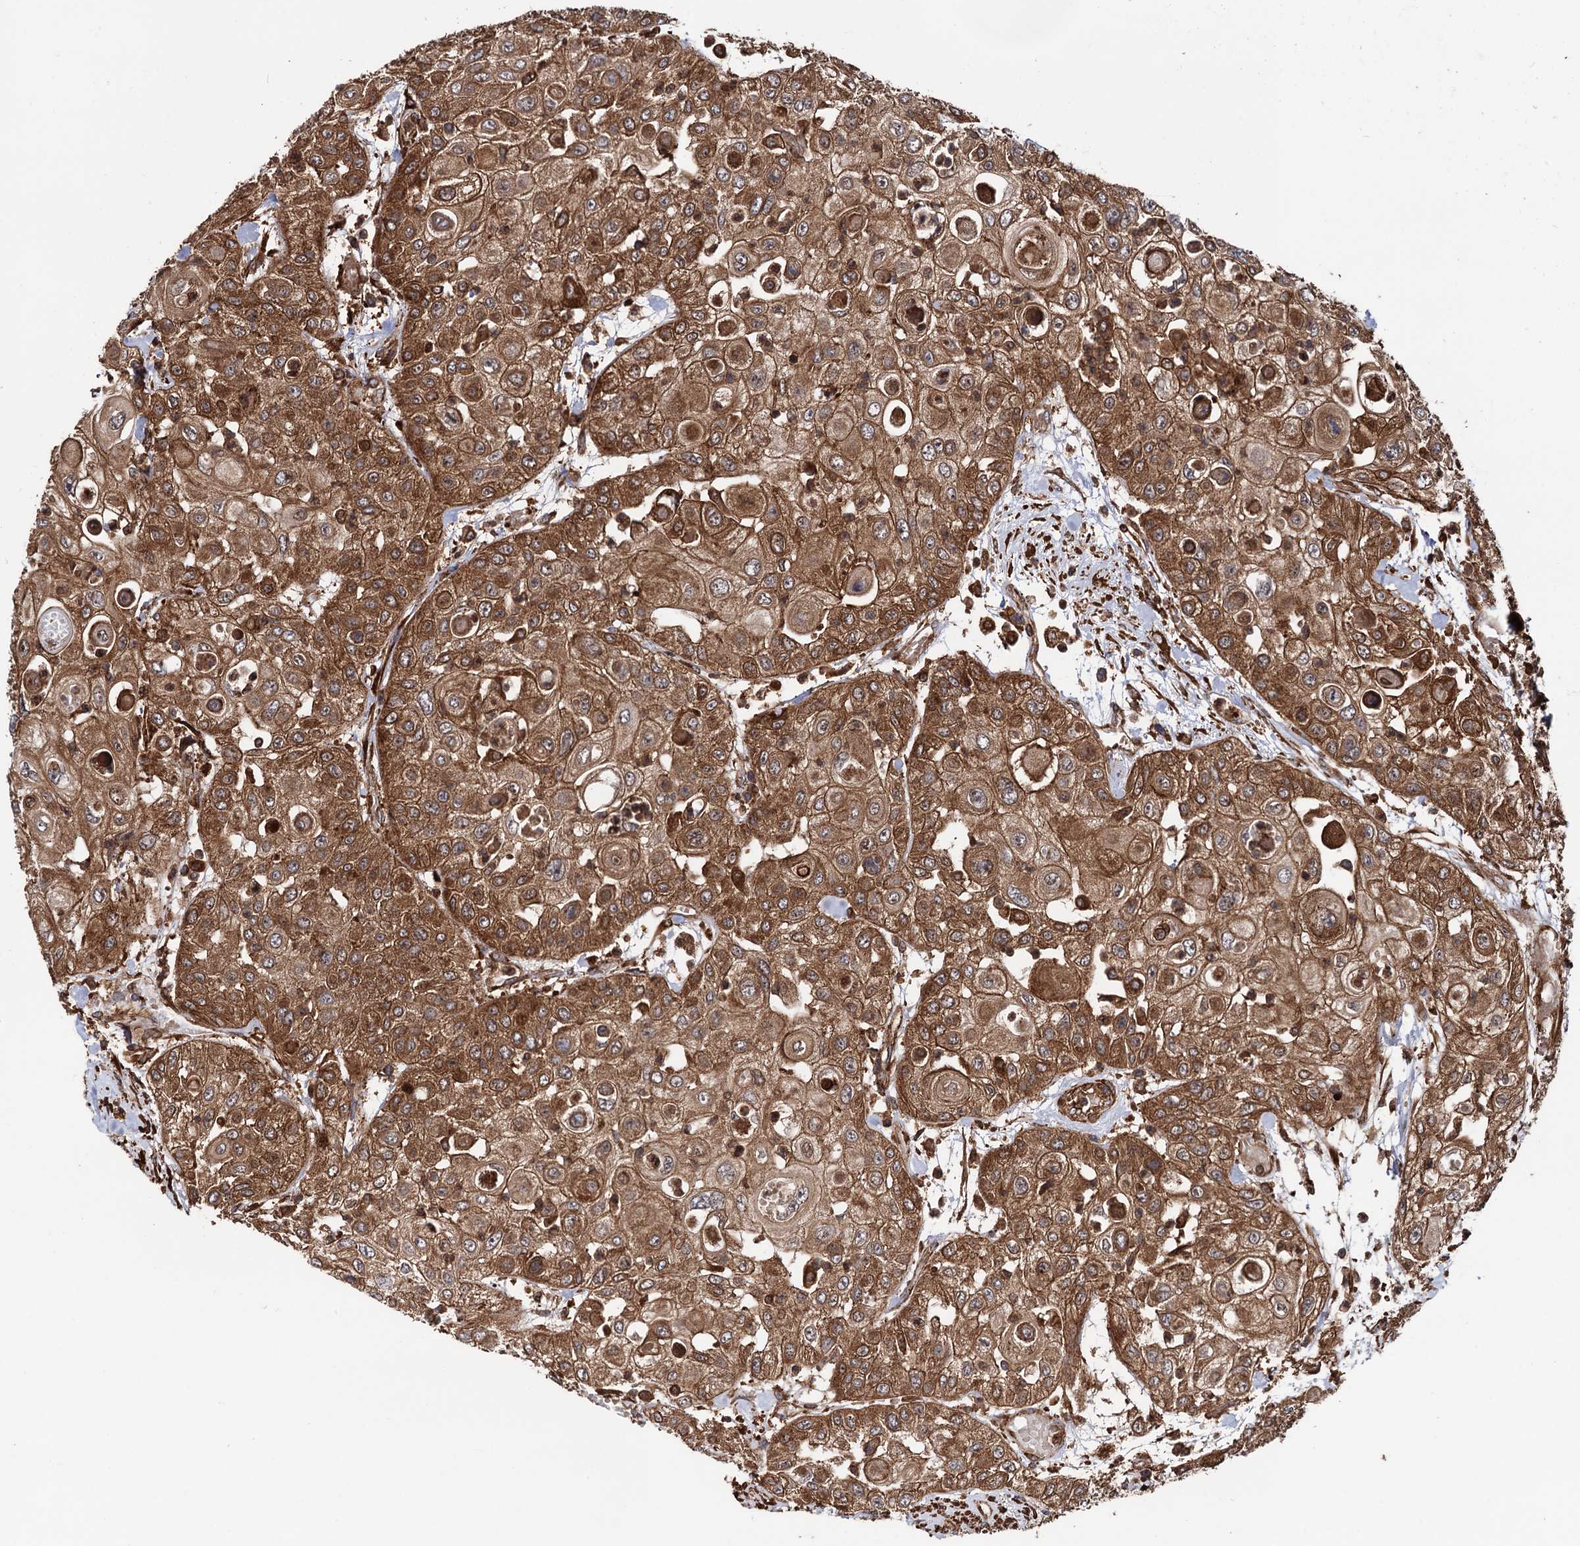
{"staining": {"intensity": "moderate", "quantity": ">75%", "location": "cytoplasmic/membranous"}, "tissue": "urothelial cancer", "cell_type": "Tumor cells", "image_type": "cancer", "snomed": [{"axis": "morphology", "description": "Urothelial carcinoma, High grade"}, {"axis": "topography", "description": "Urinary bladder"}], "caption": "Urothelial cancer stained for a protein exhibits moderate cytoplasmic/membranous positivity in tumor cells.", "gene": "ATP8B4", "patient": {"sex": "female", "age": 79}}